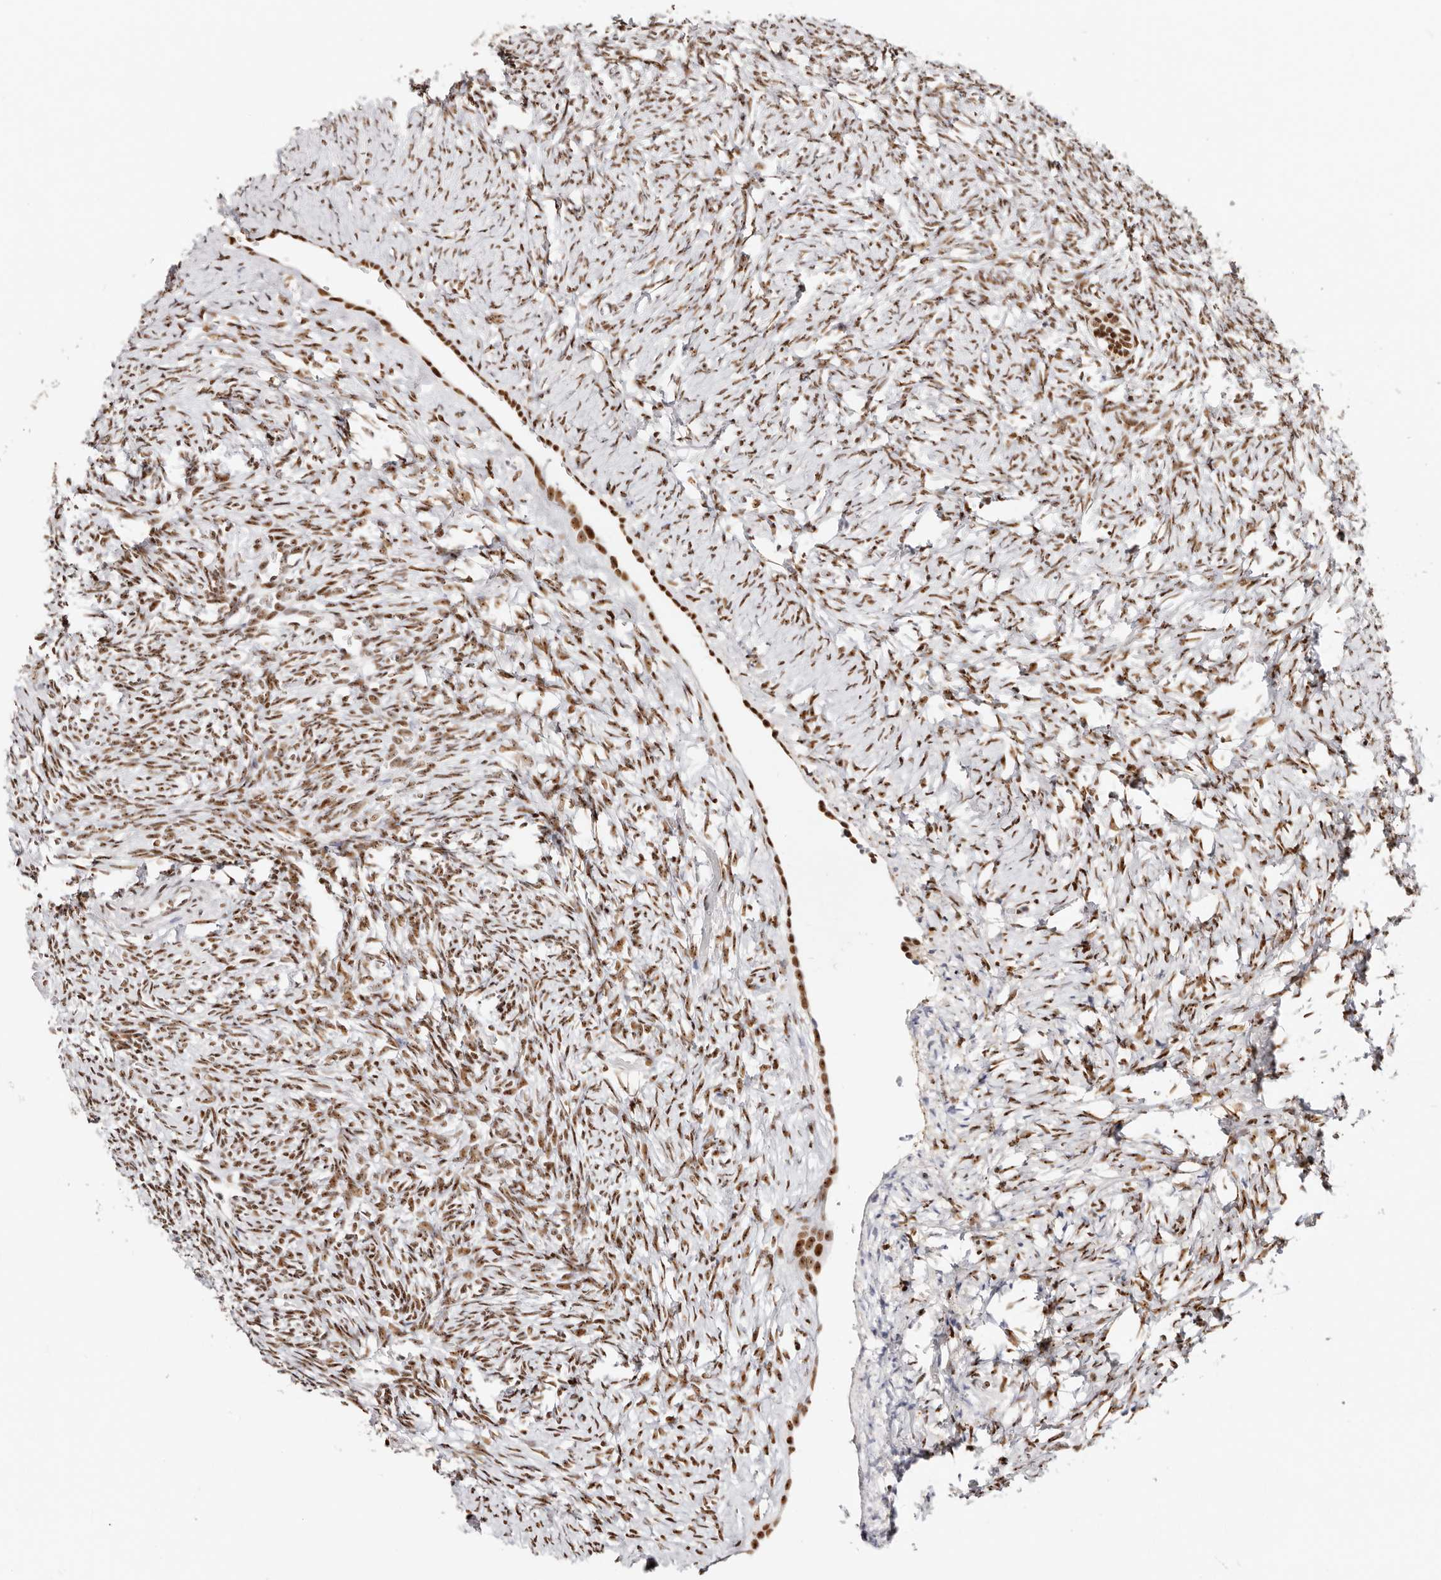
{"staining": {"intensity": "strong", "quantity": ">75%", "location": "nuclear"}, "tissue": "ovary", "cell_type": "Follicle cells", "image_type": "normal", "snomed": [{"axis": "morphology", "description": "Normal tissue, NOS"}, {"axis": "topography", "description": "Ovary"}], "caption": "Ovary stained with a brown dye exhibits strong nuclear positive expression in about >75% of follicle cells.", "gene": "IQGAP3", "patient": {"sex": "female", "age": 41}}